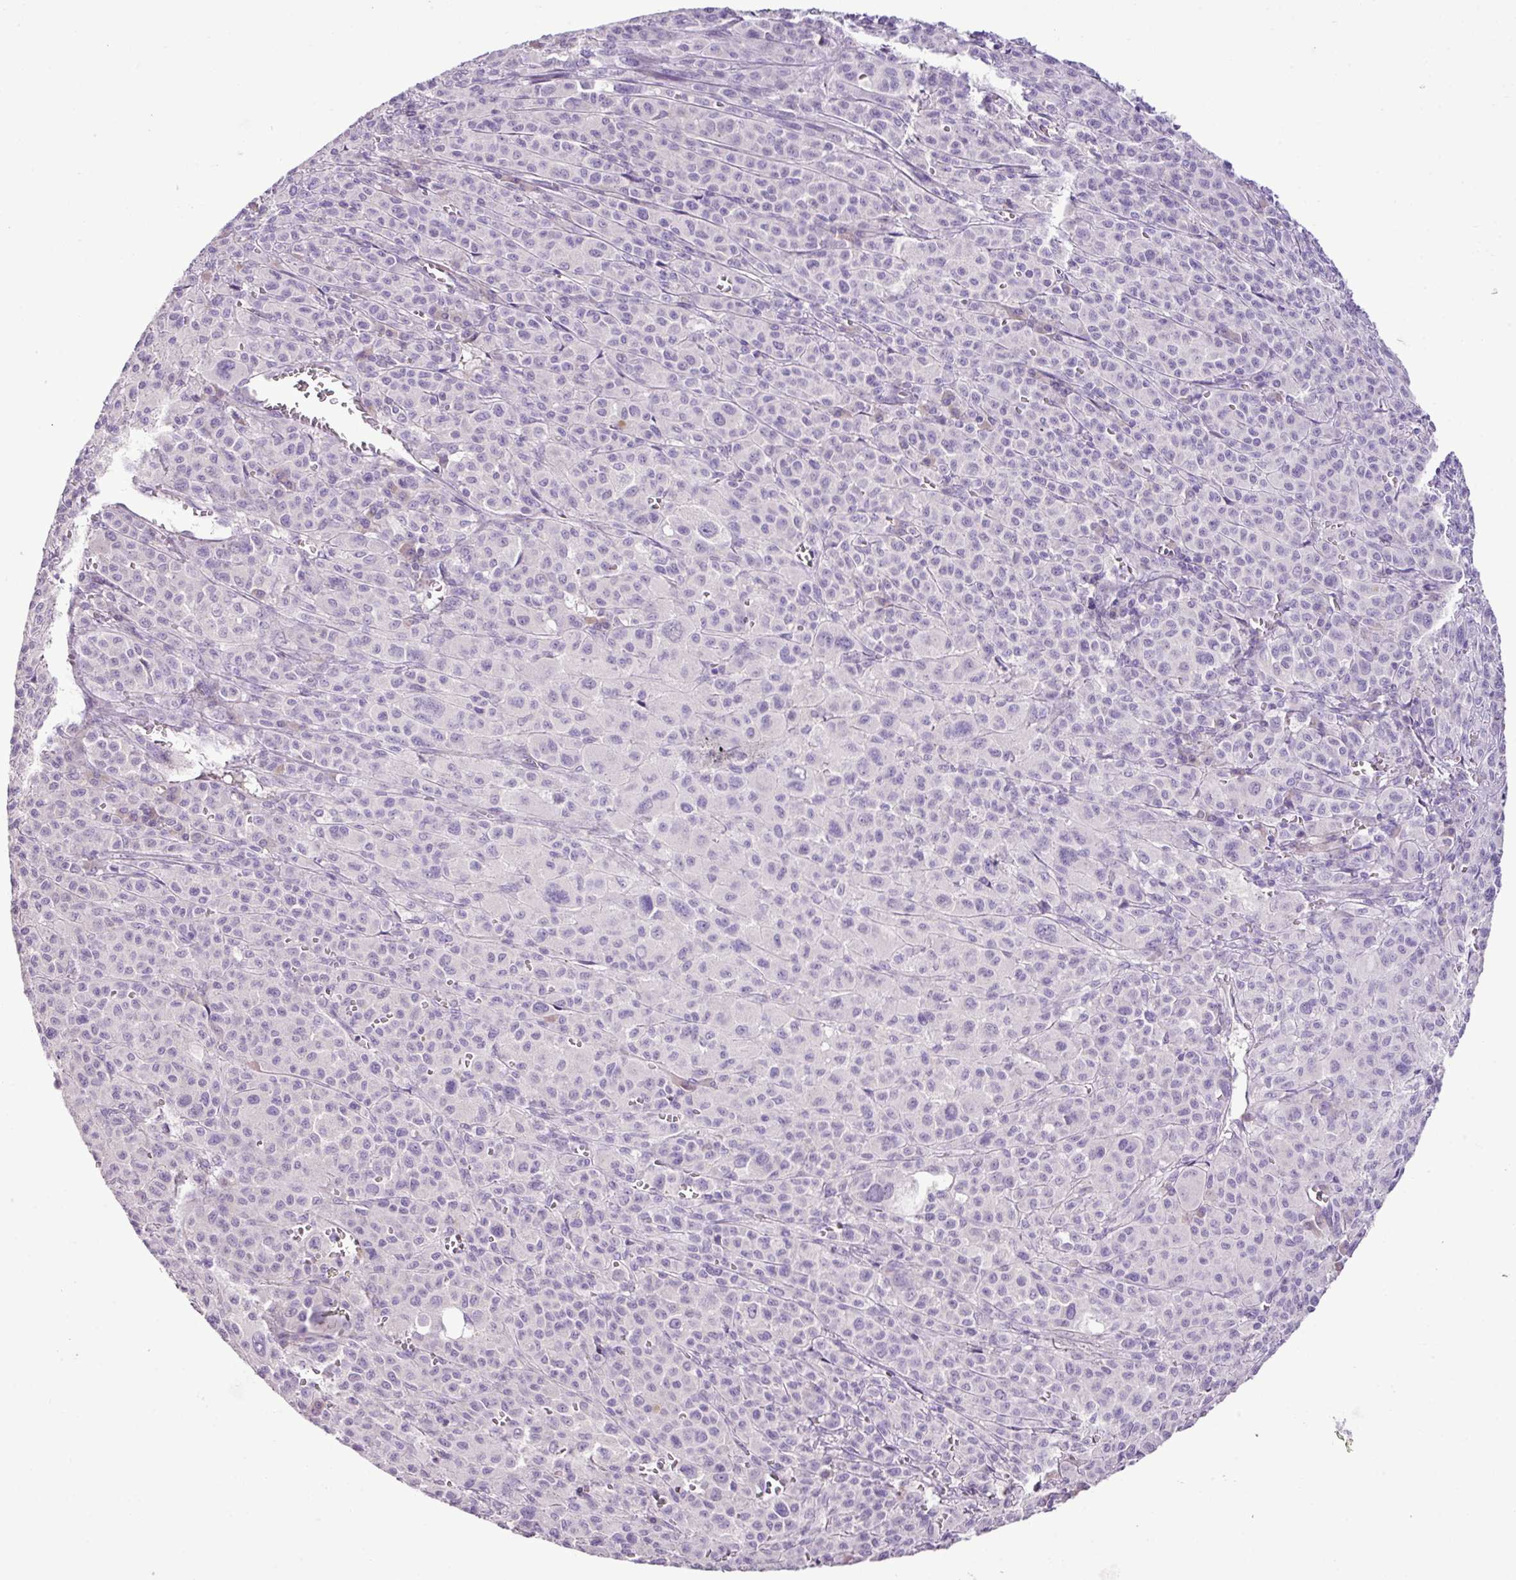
{"staining": {"intensity": "negative", "quantity": "none", "location": "none"}, "tissue": "melanoma", "cell_type": "Tumor cells", "image_type": "cancer", "snomed": [{"axis": "morphology", "description": "Malignant melanoma, Metastatic site"}, {"axis": "topography", "description": "Skin"}], "caption": "Immunohistochemistry (IHC) micrograph of neoplastic tissue: melanoma stained with DAB displays no significant protein staining in tumor cells.", "gene": "DNAJB13", "patient": {"sex": "female", "age": 74}}